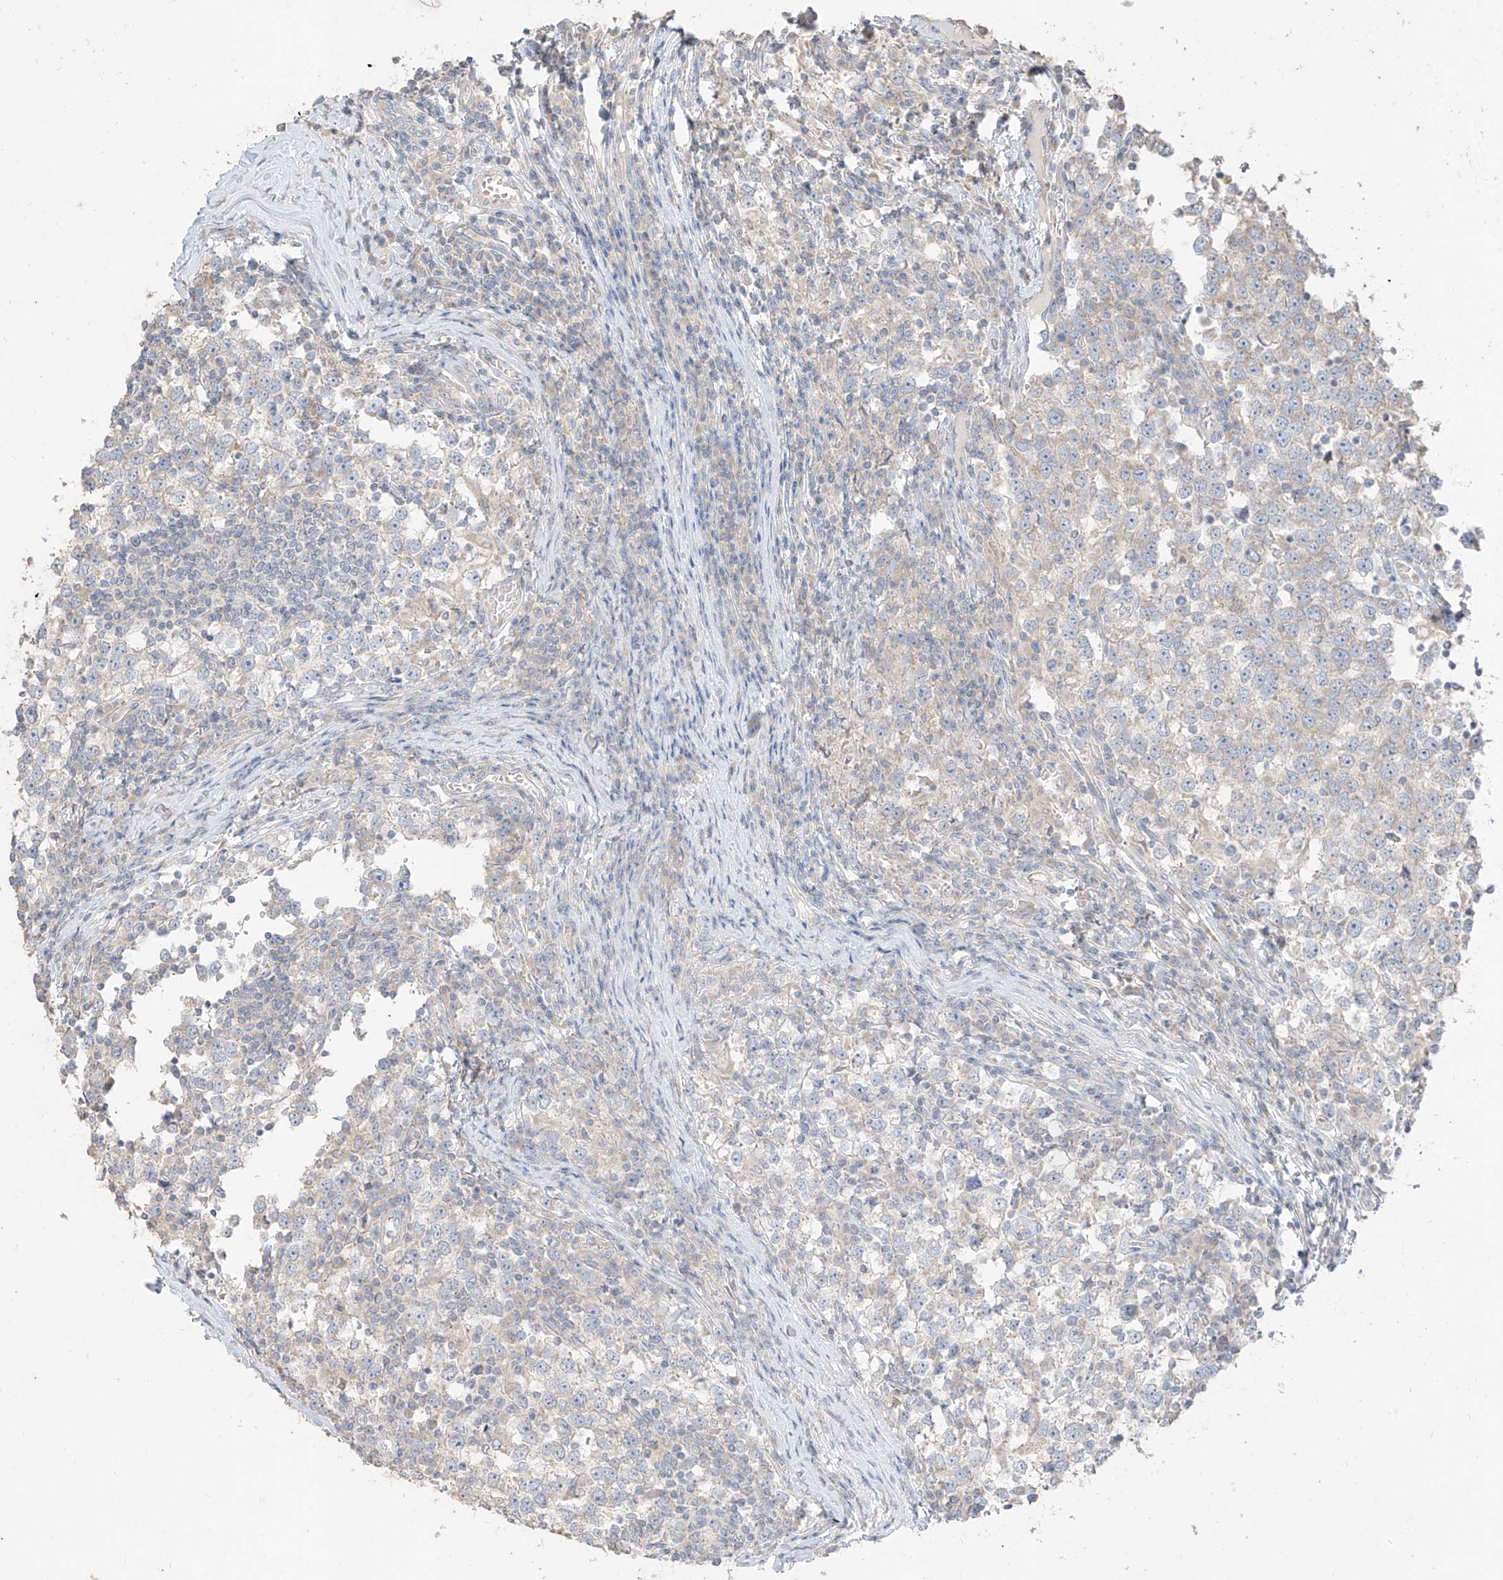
{"staining": {"intensity": "moderate", "quantity": "<25%", "location": "cytoplasmic/membranous"}, "tissue": "testis cancer", "cell_type": "Tumor cells", "image_type": "cancer", "snomed": [{"axis": "morphology", "description": "Seminoma, NOS"}, {"axis": "topography", "description": "Testis"}], "caption": "Testis cancer (seminoma) tissue reveals moderate cytoplasmic/membranous positivity in approximately <25% of tumor cells", "gene": "ZZEF1", "patient": {"sex": "male", "age": 65}}